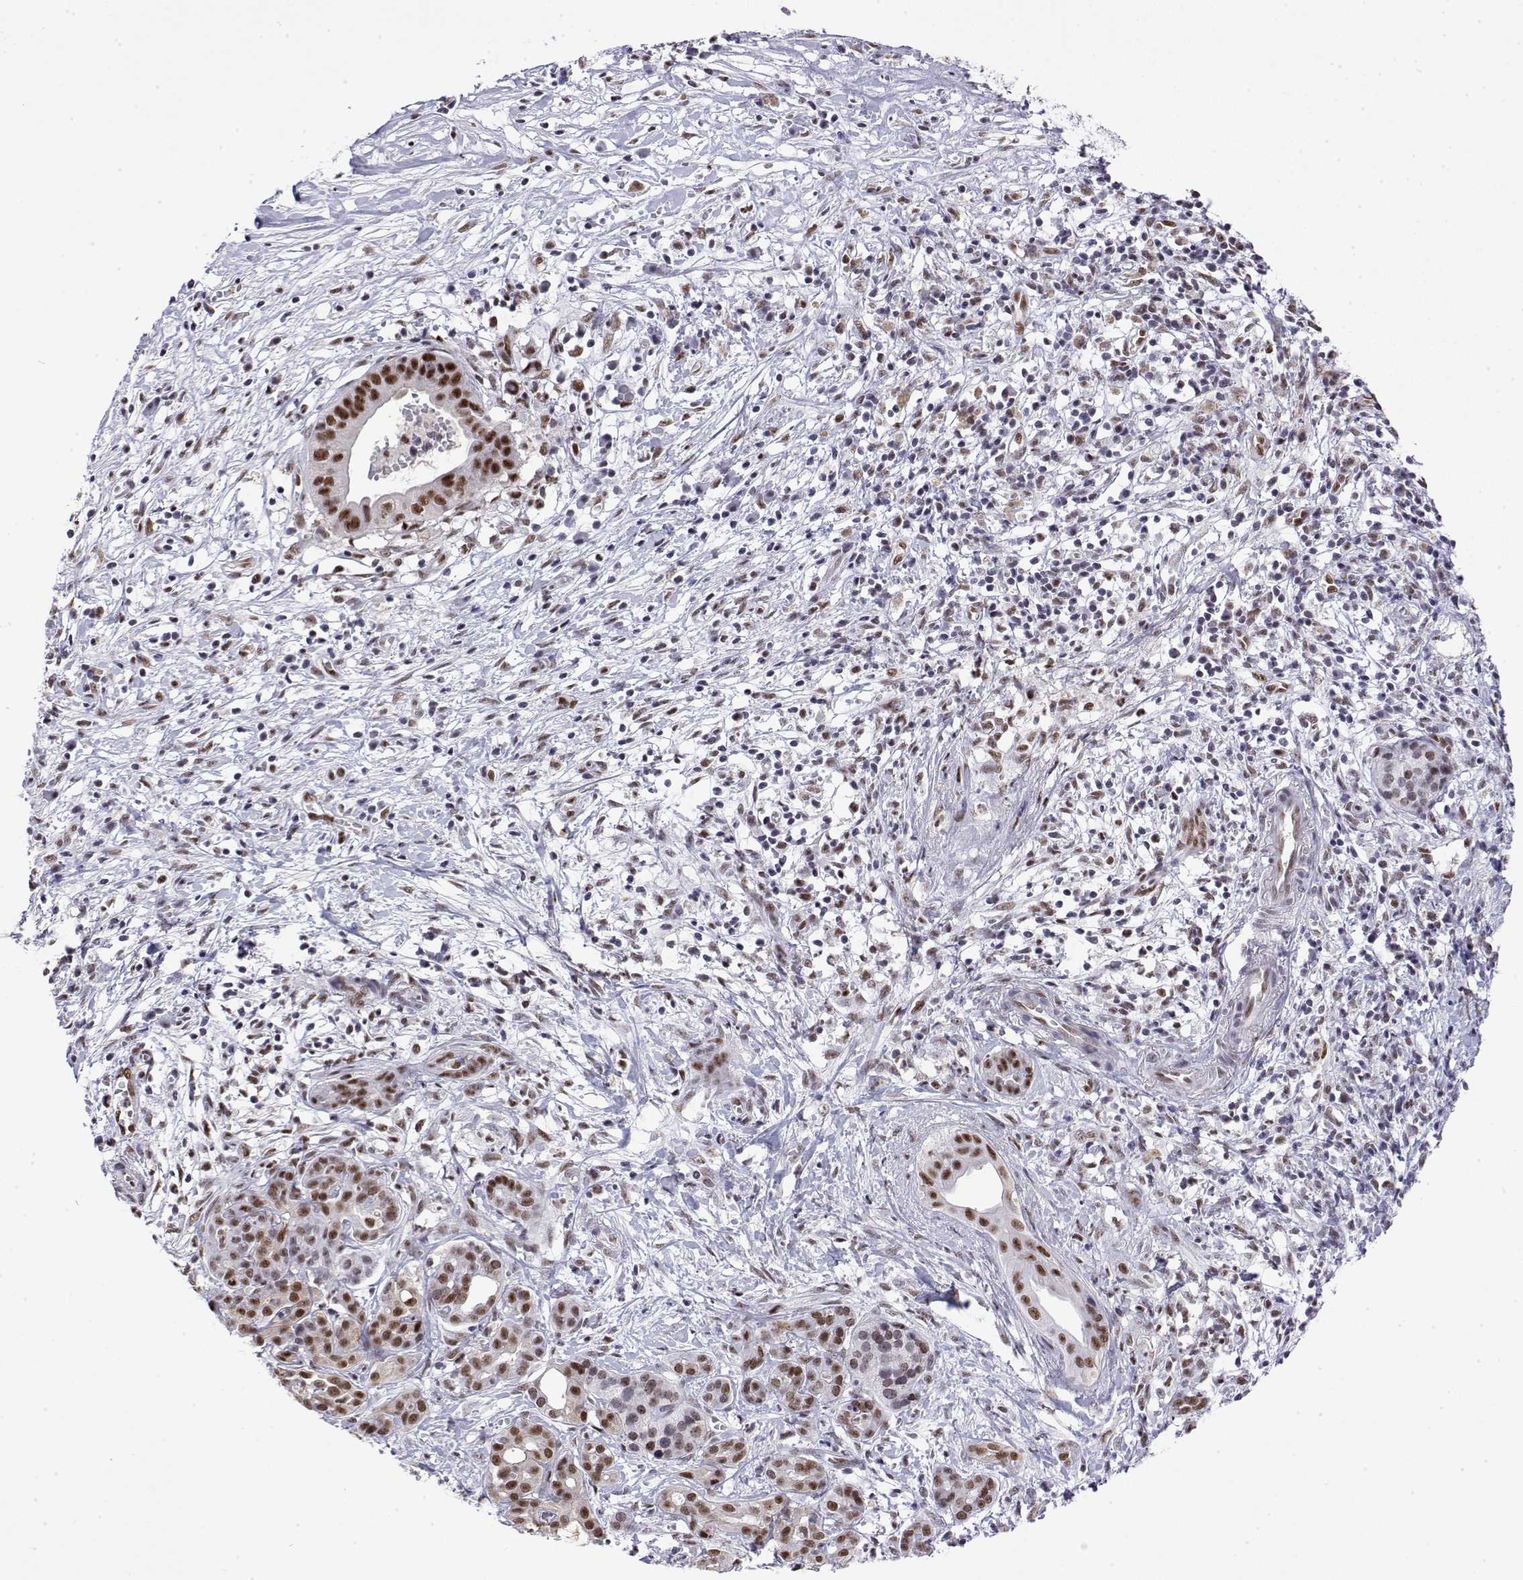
{"staining": {"intensity": "moderate", "quantity": ">75%", "location": "nuclear"}, "tissue": "pancreatic cancer", "cell_type": "Tumor cells", "image_type": "cancer", "snomed": [{"axis": "morphology", "description": "Adenocarcinoma, NOS"}, {"axis": "topography", "description": "Pancreas"}], "caption": "This histopathology image displays immunohistochemistry staining of human pancreatic cancer, with medium moderate nuclear expression in about >75% of tumor cells.", "gene": "POLDIP3", "patient": {"sex": "male", "age": 61}}